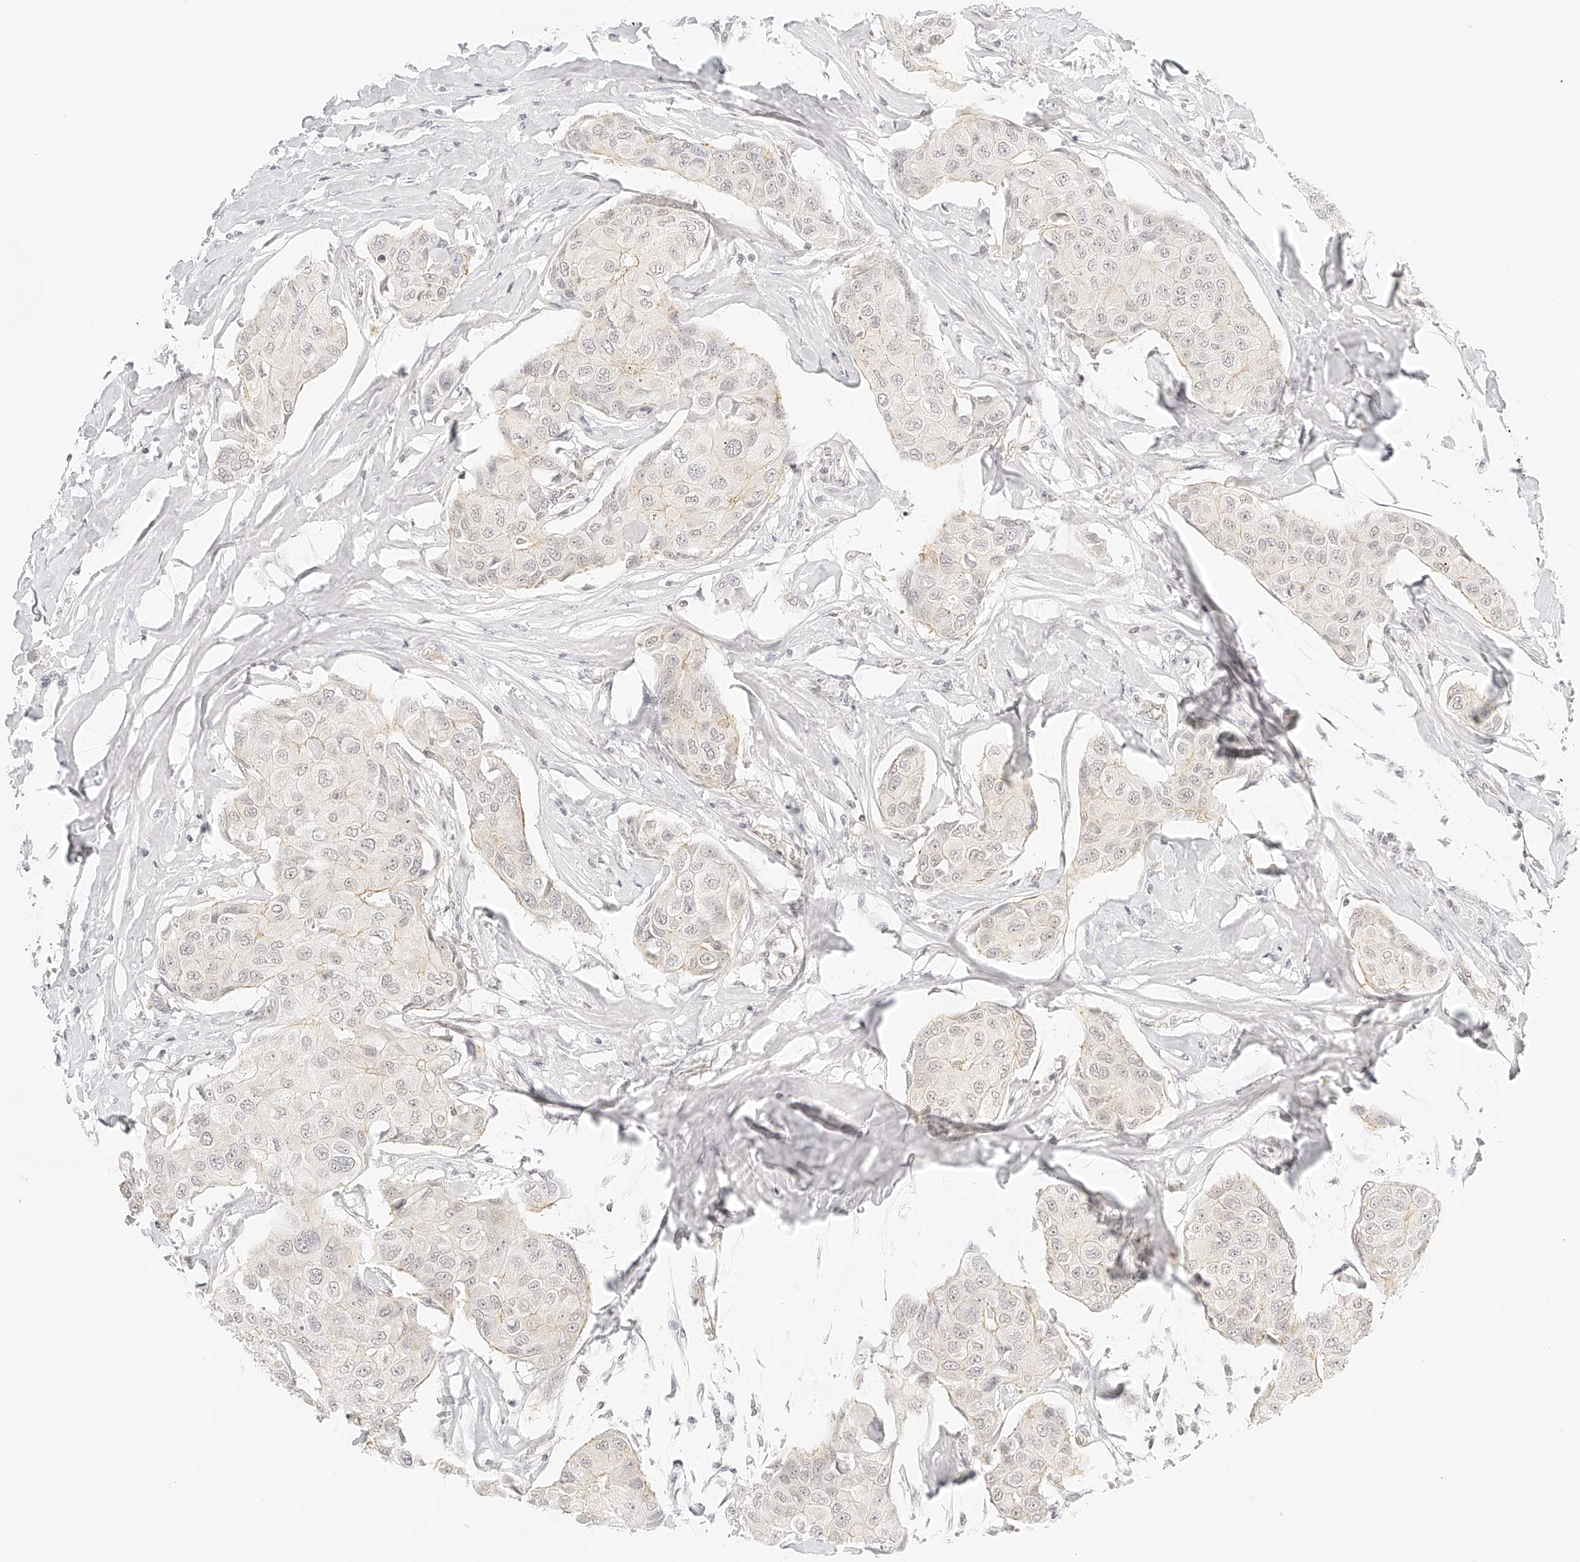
{"staining": {"intensity": "weak", "quantity": "<25%", "location": "cytoplasmic/membranous"}, "tissue": "breast cancer", "cell_type": "Tumor cells", "image_type": "cancer", "snomed": [{"axis": "morphology", "description": "Duct carcinoma"}, {"axis": "topography", "description": "Breast"}], "caption": "DAB (3,3'-diaminobenzidine) immunohistochemical staining of breast cancer (invasive ductal carcinoma) reveals no significant expression in tumor cells.", "gene": "ZFP69", "patient": {"sex": "female", "age": 80}}